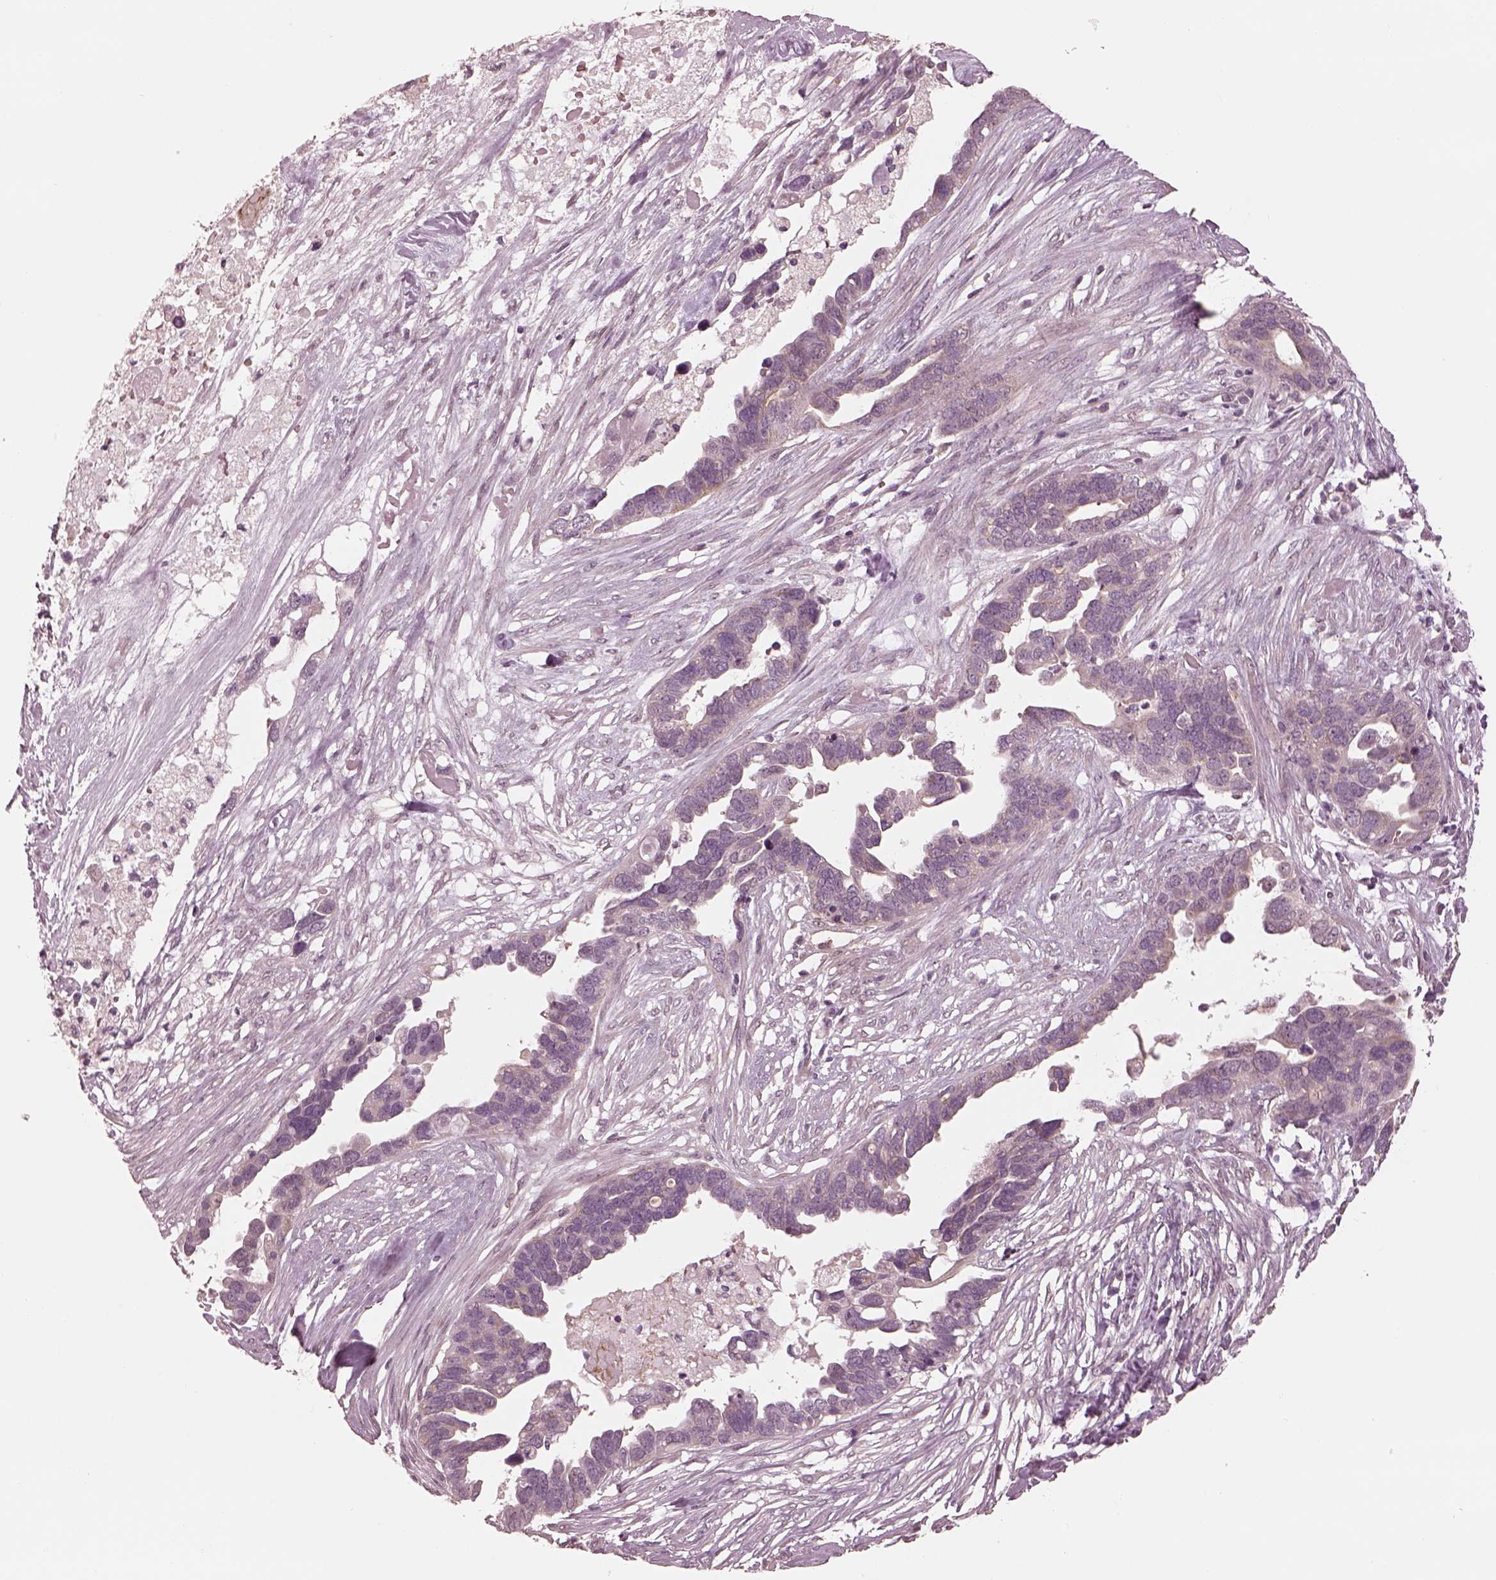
{"staining": {"intensity": "negative", "quantity": "none", "location": "none"}, "tissue": "ovarian cancer", "cell_type": "Tumor cells", "image_type": "cancer", "snomed": [{"axis": "morphology", "description": "Cystadenocarcinoma, serous, NOS"}, {"axis": "topography", "description": "Ovary"}], "caption": "Micrograph shows no protein expression in tumor cells of ovarian cancer (serous cystadenocarcinoma) tissue.", "gene": "IQCB1", "patient": {"sex": "female", "age": 54}}